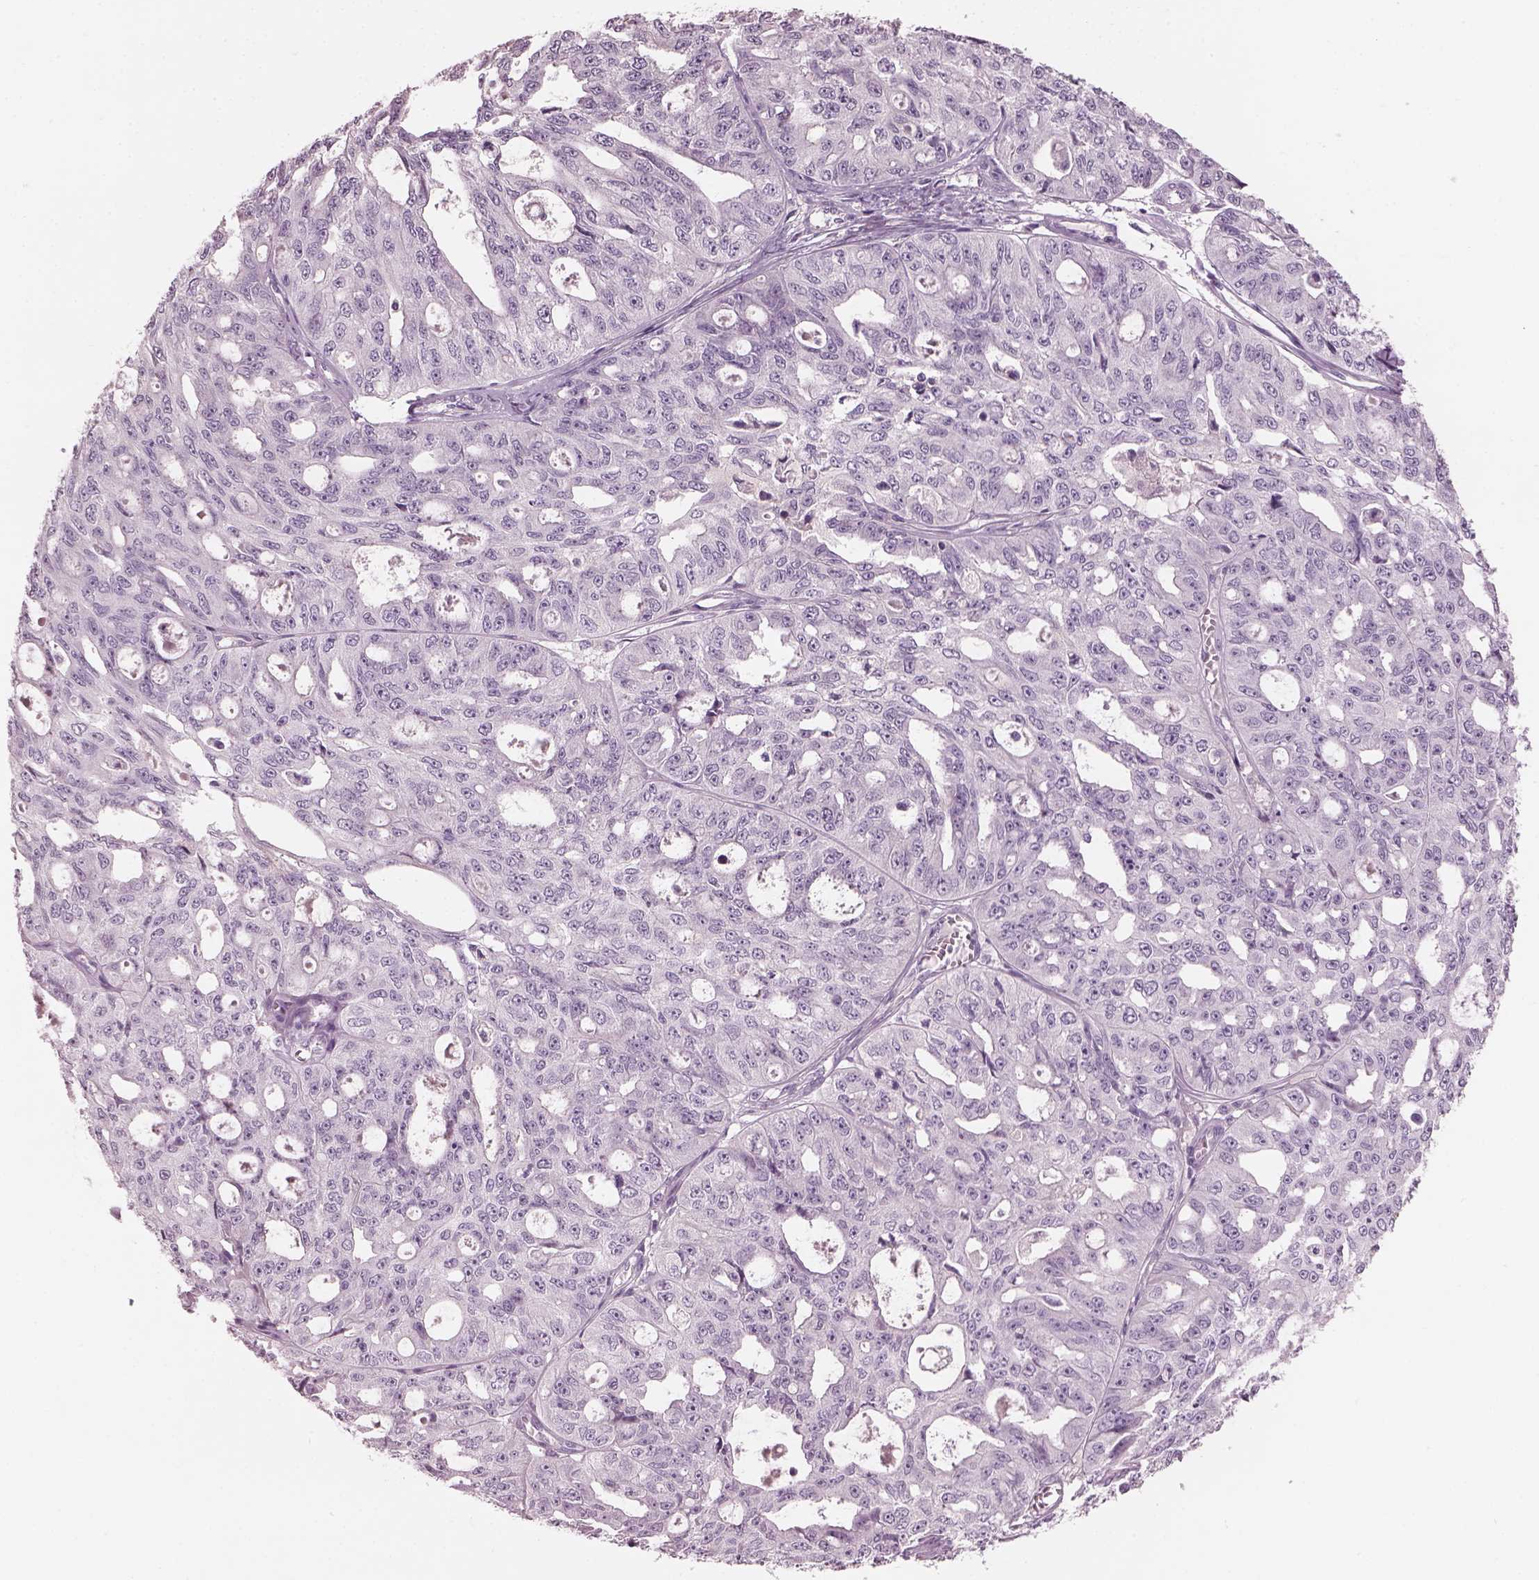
{"staining": {"intensity": "negative", "quantity": "none", "location": "none"}, "tissue": "ovarian cancer", "cell_type": "Tumor cells", "image_type": "cancer", "snomed": [{"axis": "morphology", "description": "Carcinoma, endometroid"}, {"axis": "topography", "description": "Ovary"}], "caption": "Immunohistochemistry (IHC) image of human ovarian endometroid carcinoma stained for a protein (brown), which demonstrates no staining in tumor cells.", "gene": "PACRG", "patient": {"sex": "female", "age": 65}}